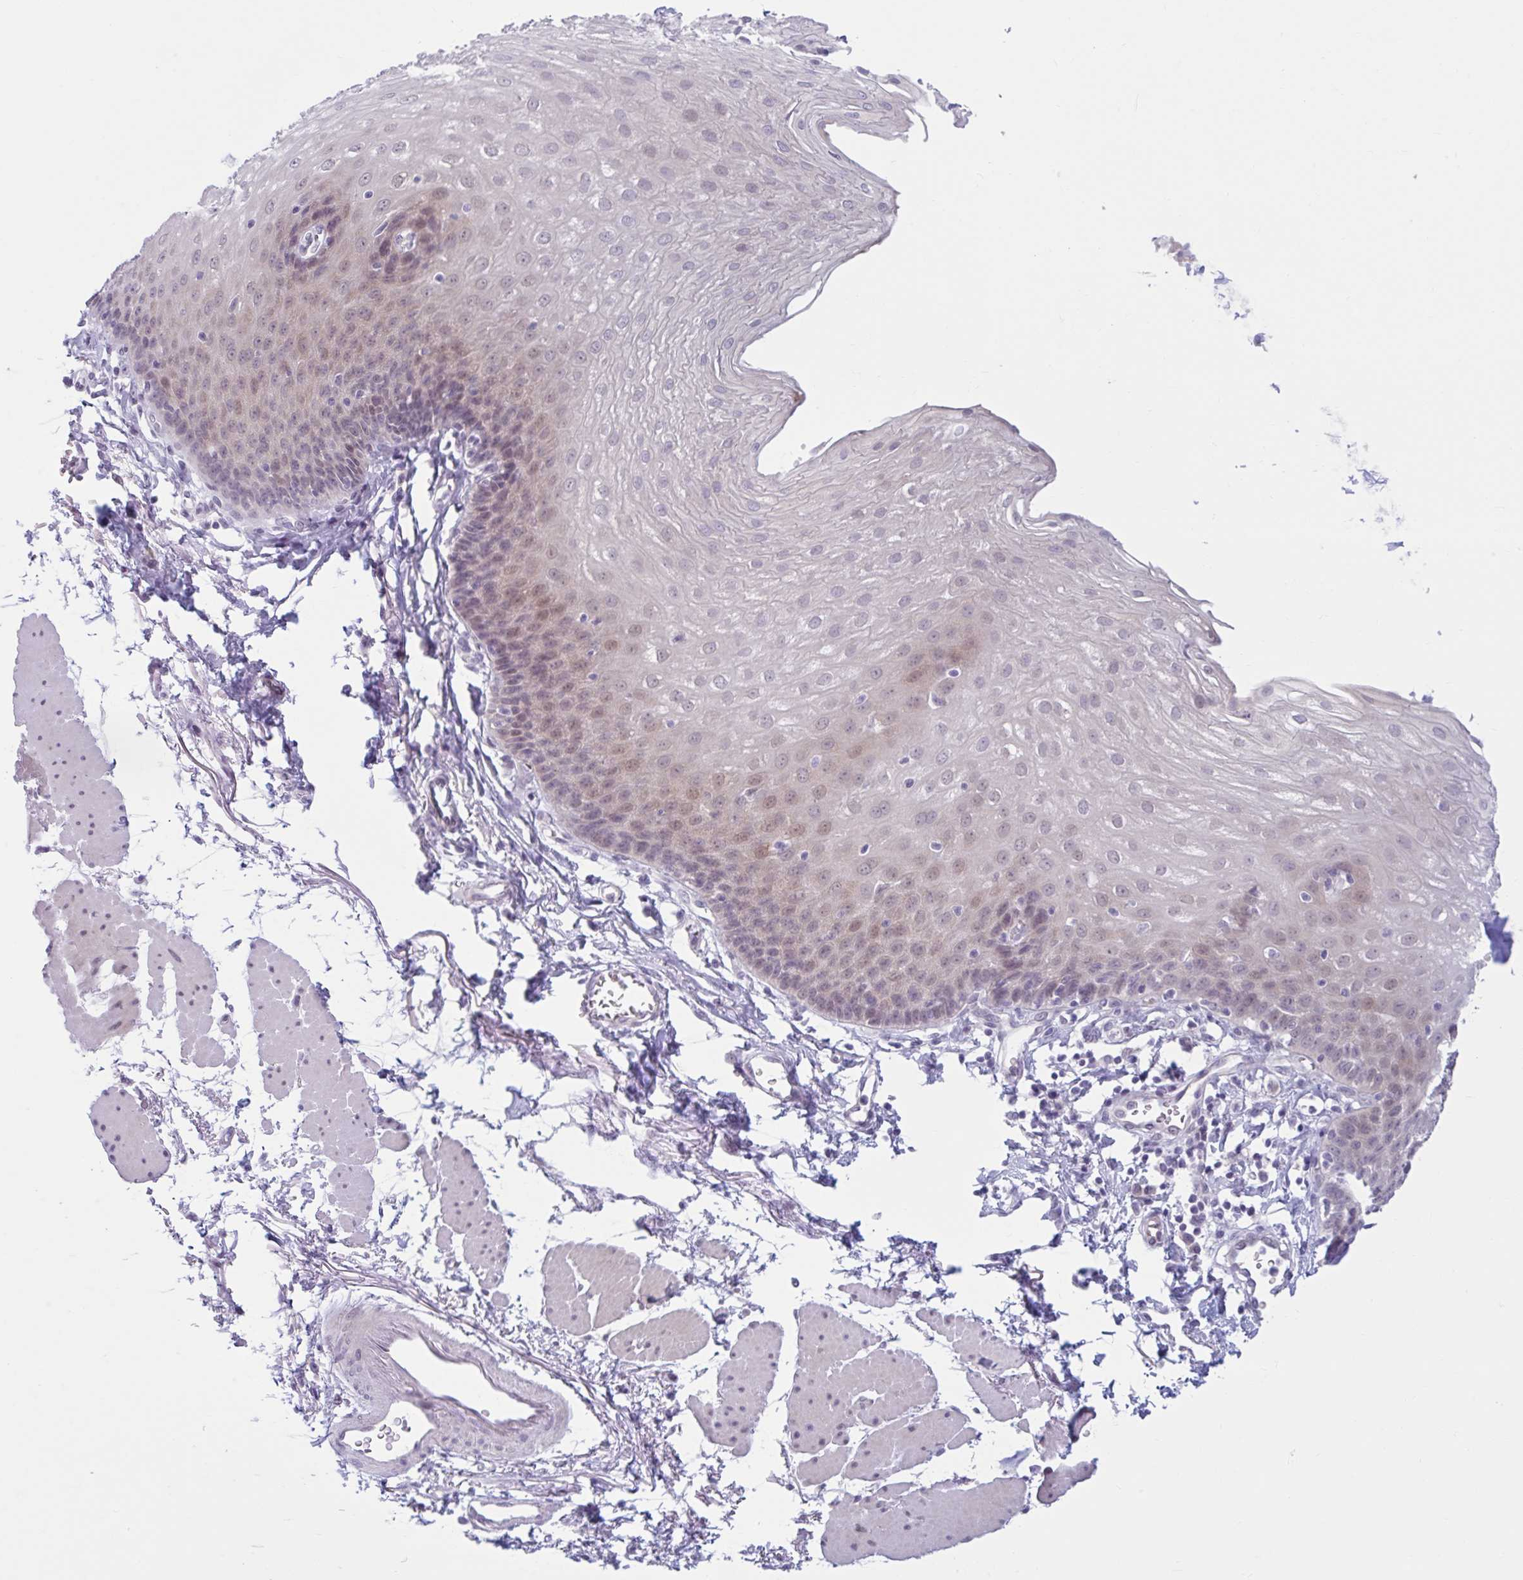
{"staining": {"intensity": "weak", "quantity": "25%-75%", "location": "nuclear"}, "tissue": "esophagus", "cell_type": "Squamous epithelial cells", "image_type": "normal", "snomed": [{"axis": "morphology", "description": "Normal tissue, NOS"}, {"axis": "topography", "description": "Esophagus"}], "caption": "High-magnification brightfield microscopy of unremarkable esophagus stained with DAB (3,3'-diaminobenzidine) (brown) and counterstained with hematoxylin (blue). squamous epithelial cells exhibit weak nuclear expression is appreciated in about25%-75% of cells.", "gene": "FAM153A", "patient": {"sex": "female", "age": 81}}